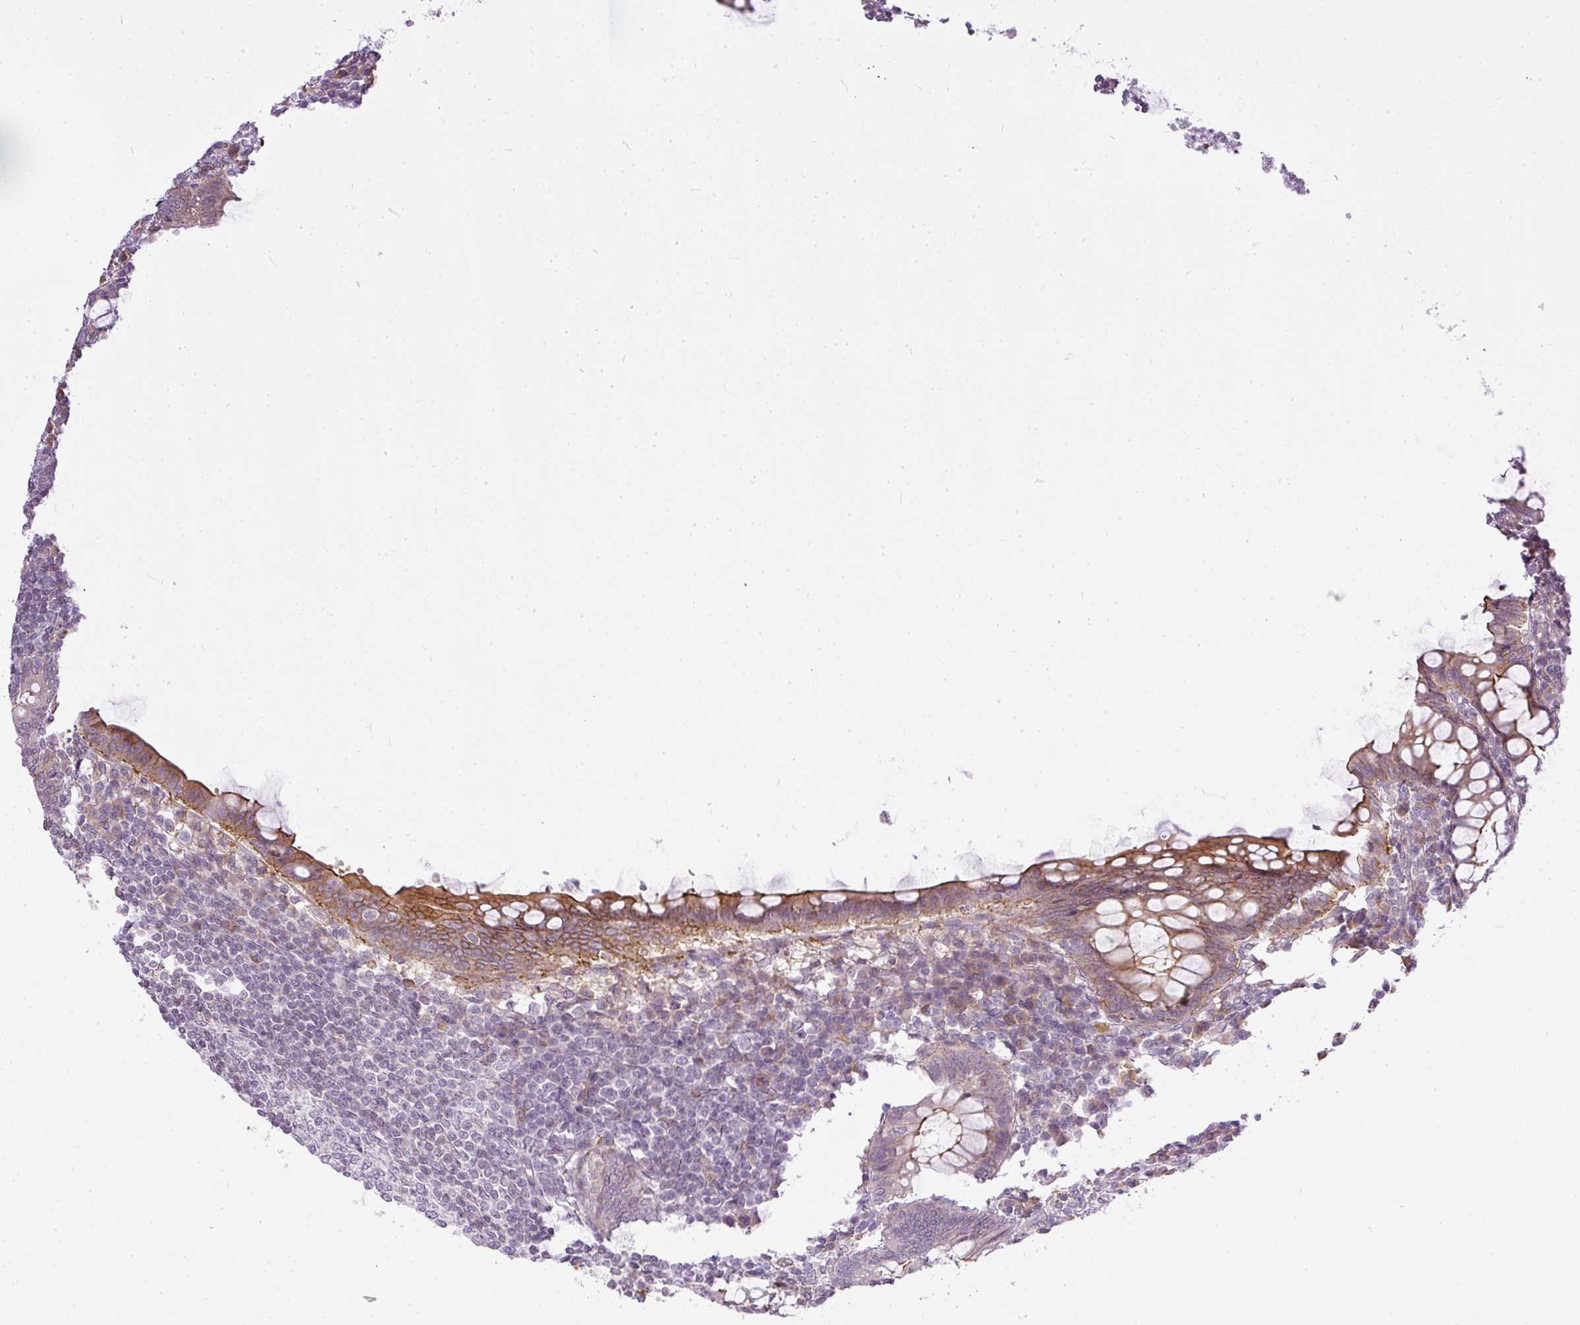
{"staining": {"intensity": "moderate", "quantity": "<25%", "location": "cytoplasmic/membranous"}, "tissue": "appendix", "cell_type": "Glandular cells", "image_type": "normal", "snomed": [{"axis": "morphology", "description": "Normal tissue, NOS"}, {"axis": "topography", "description": "Appendix"}], "caption": "The histopathology image demonstrates immunohistochemical staining of unremarkable appendix. There is moderate cytoplasmic/membranous staining is present in about <25% of glandular cells.", "gene": "COX18", "patient": {"sex": "male", "age": 83}}